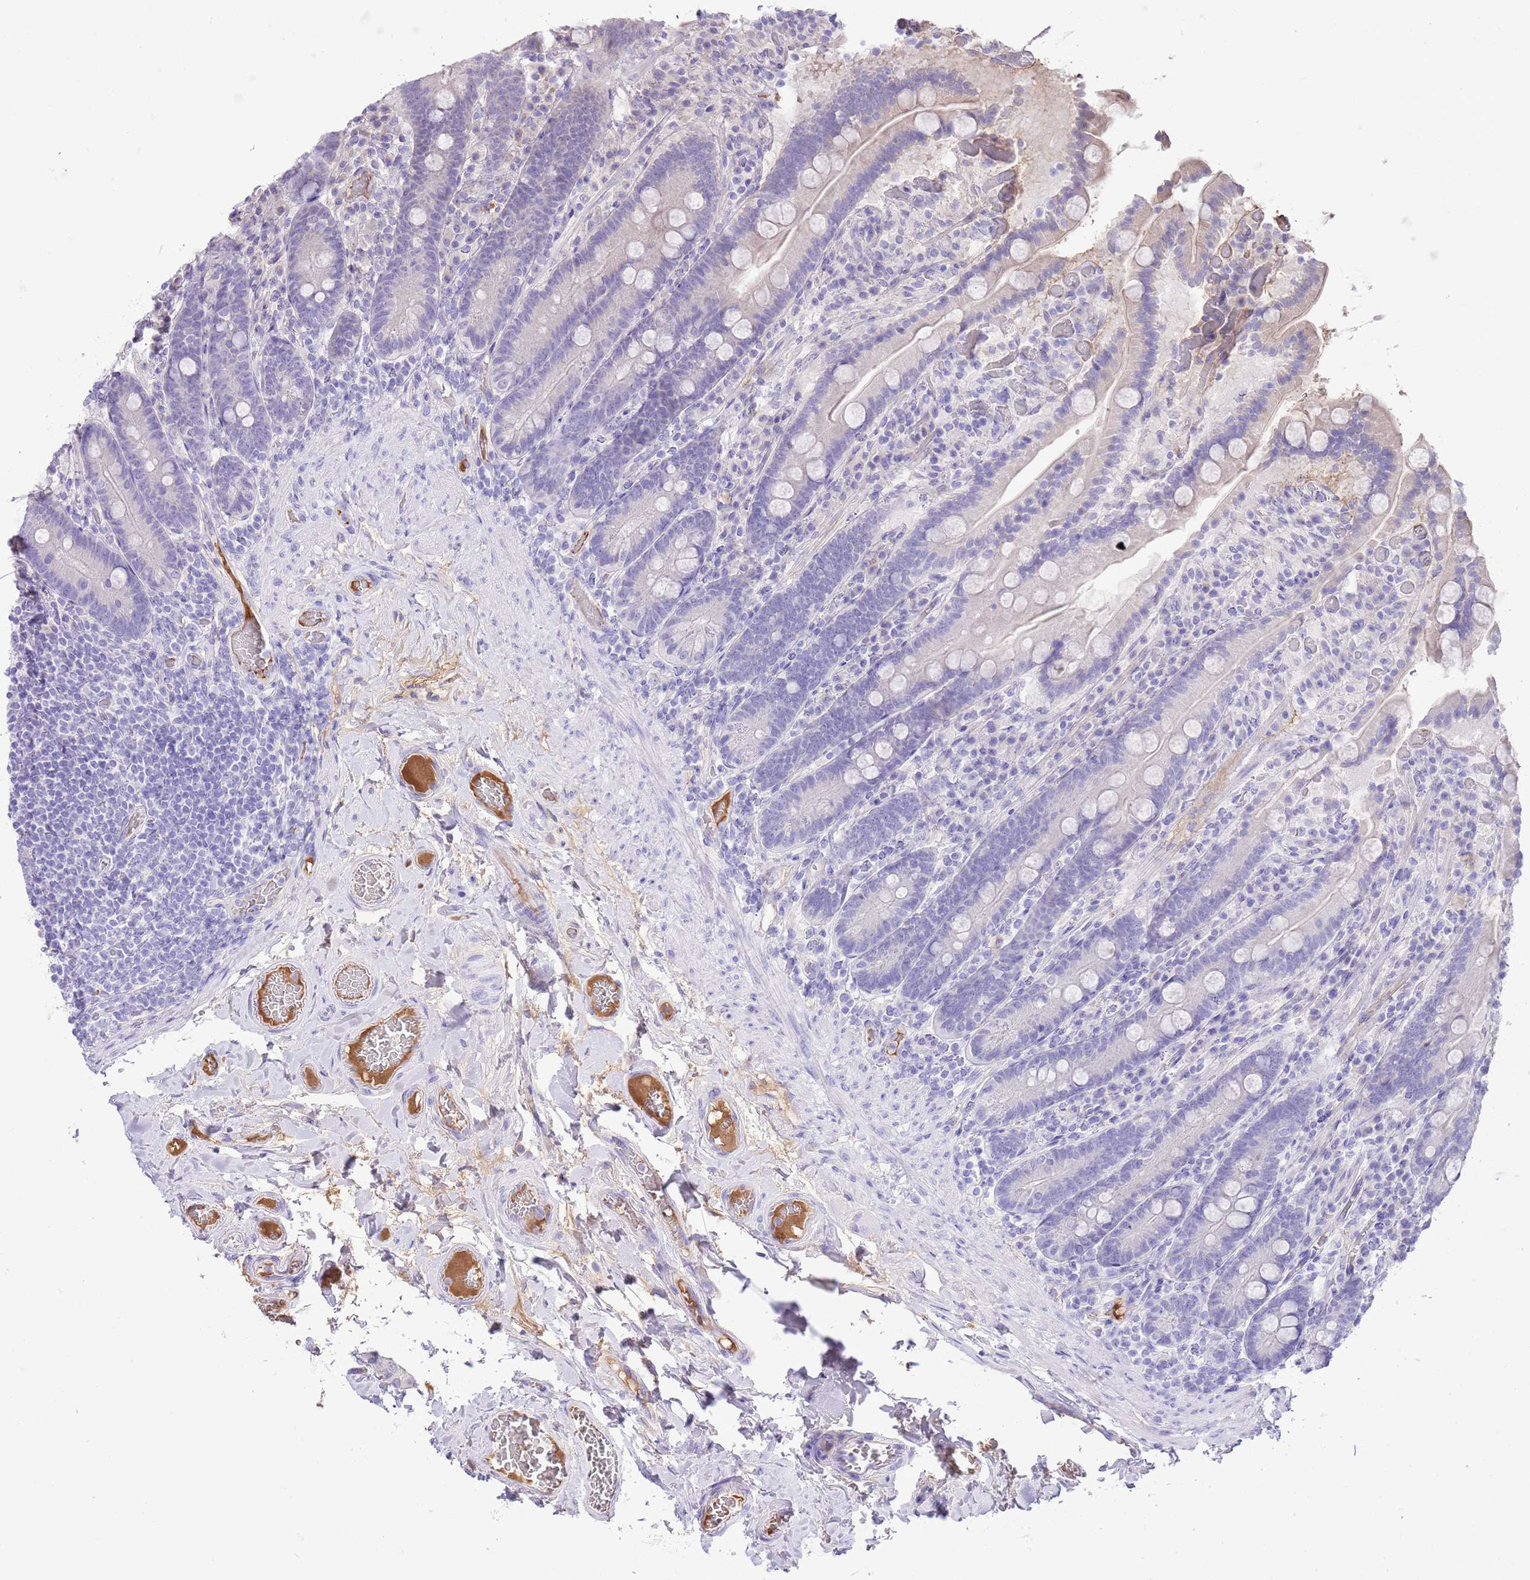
{"staining": {"intensity": "negative", "quantity": "none", "location": "none"}, "tissue": "duodenum", "cell_type": "Glandular cells", "image_type": "normal", "snomed": [{"axis": "morphology", "description": "Normal tissue, NOS"}, {"axis": "topography", "description": "Duodenum"}], "caption": "Glandular cells show no significant positivity in normal duodenum. (DAB immunohistochemistry, high magnification).", "gene": "IGF1", "patient": {"sex": "female", "age": 62}}